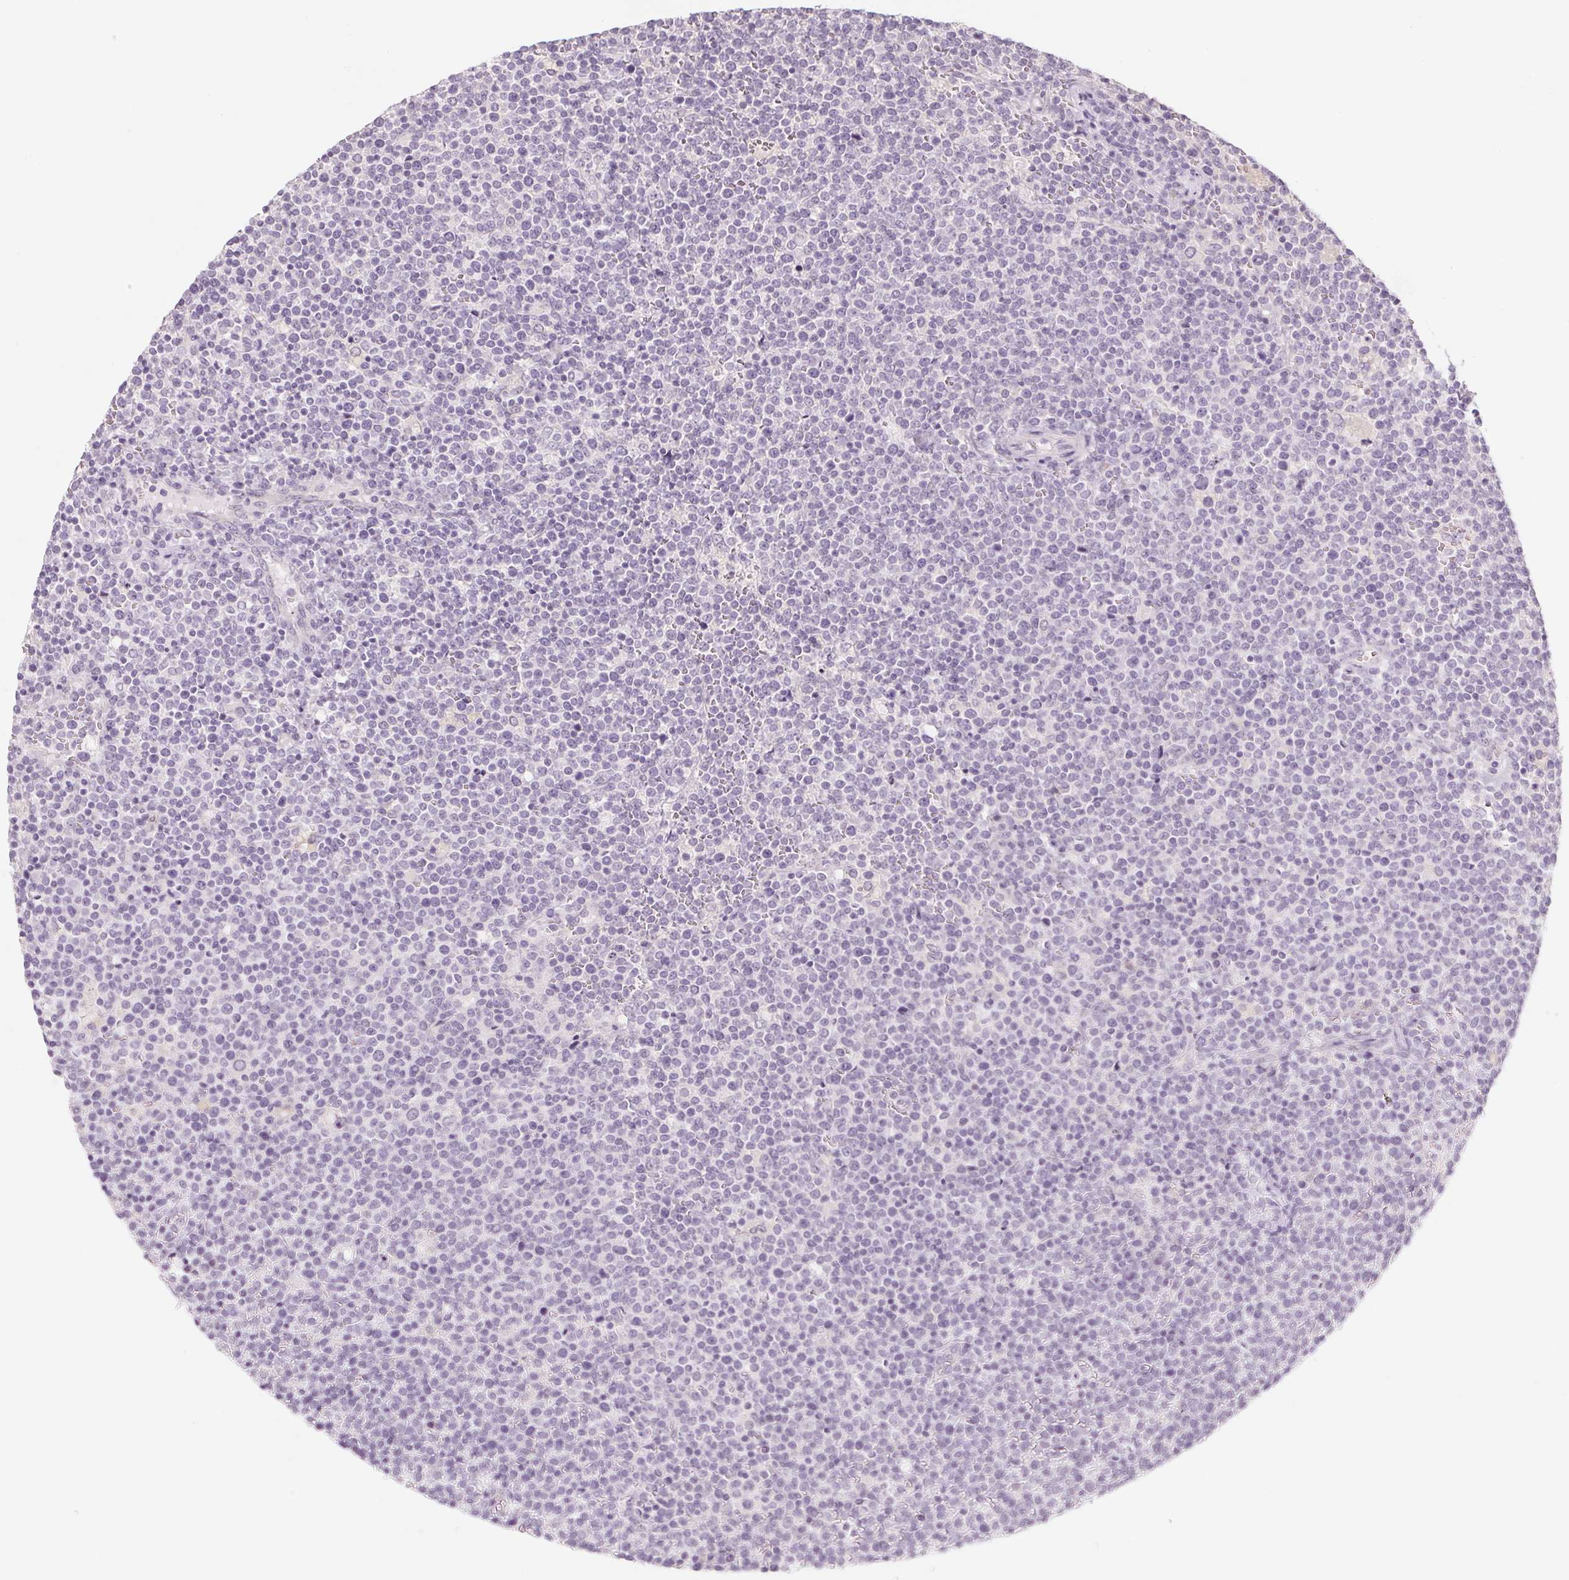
{"staining": {"intensity": "negative", "quantity": "none", "location": "none"}, "tissue": "lymphoma", "cell_type": "Tumor cells", "image_type": "cancer", "snomed": [{"axis": "morphology", "description": "Malignant lymphoma, non-Hodgkin's type, High grade"}, {"axis": "topography", "description": "Lymph node"}], "caption": "Micrograph shows no significant protein staining in tumor cells of lymphoma. (IHC, brightfield microscopy, high magnification).", "gene": "POU1F1", "patient": {"sex": "male", "age": 61}}